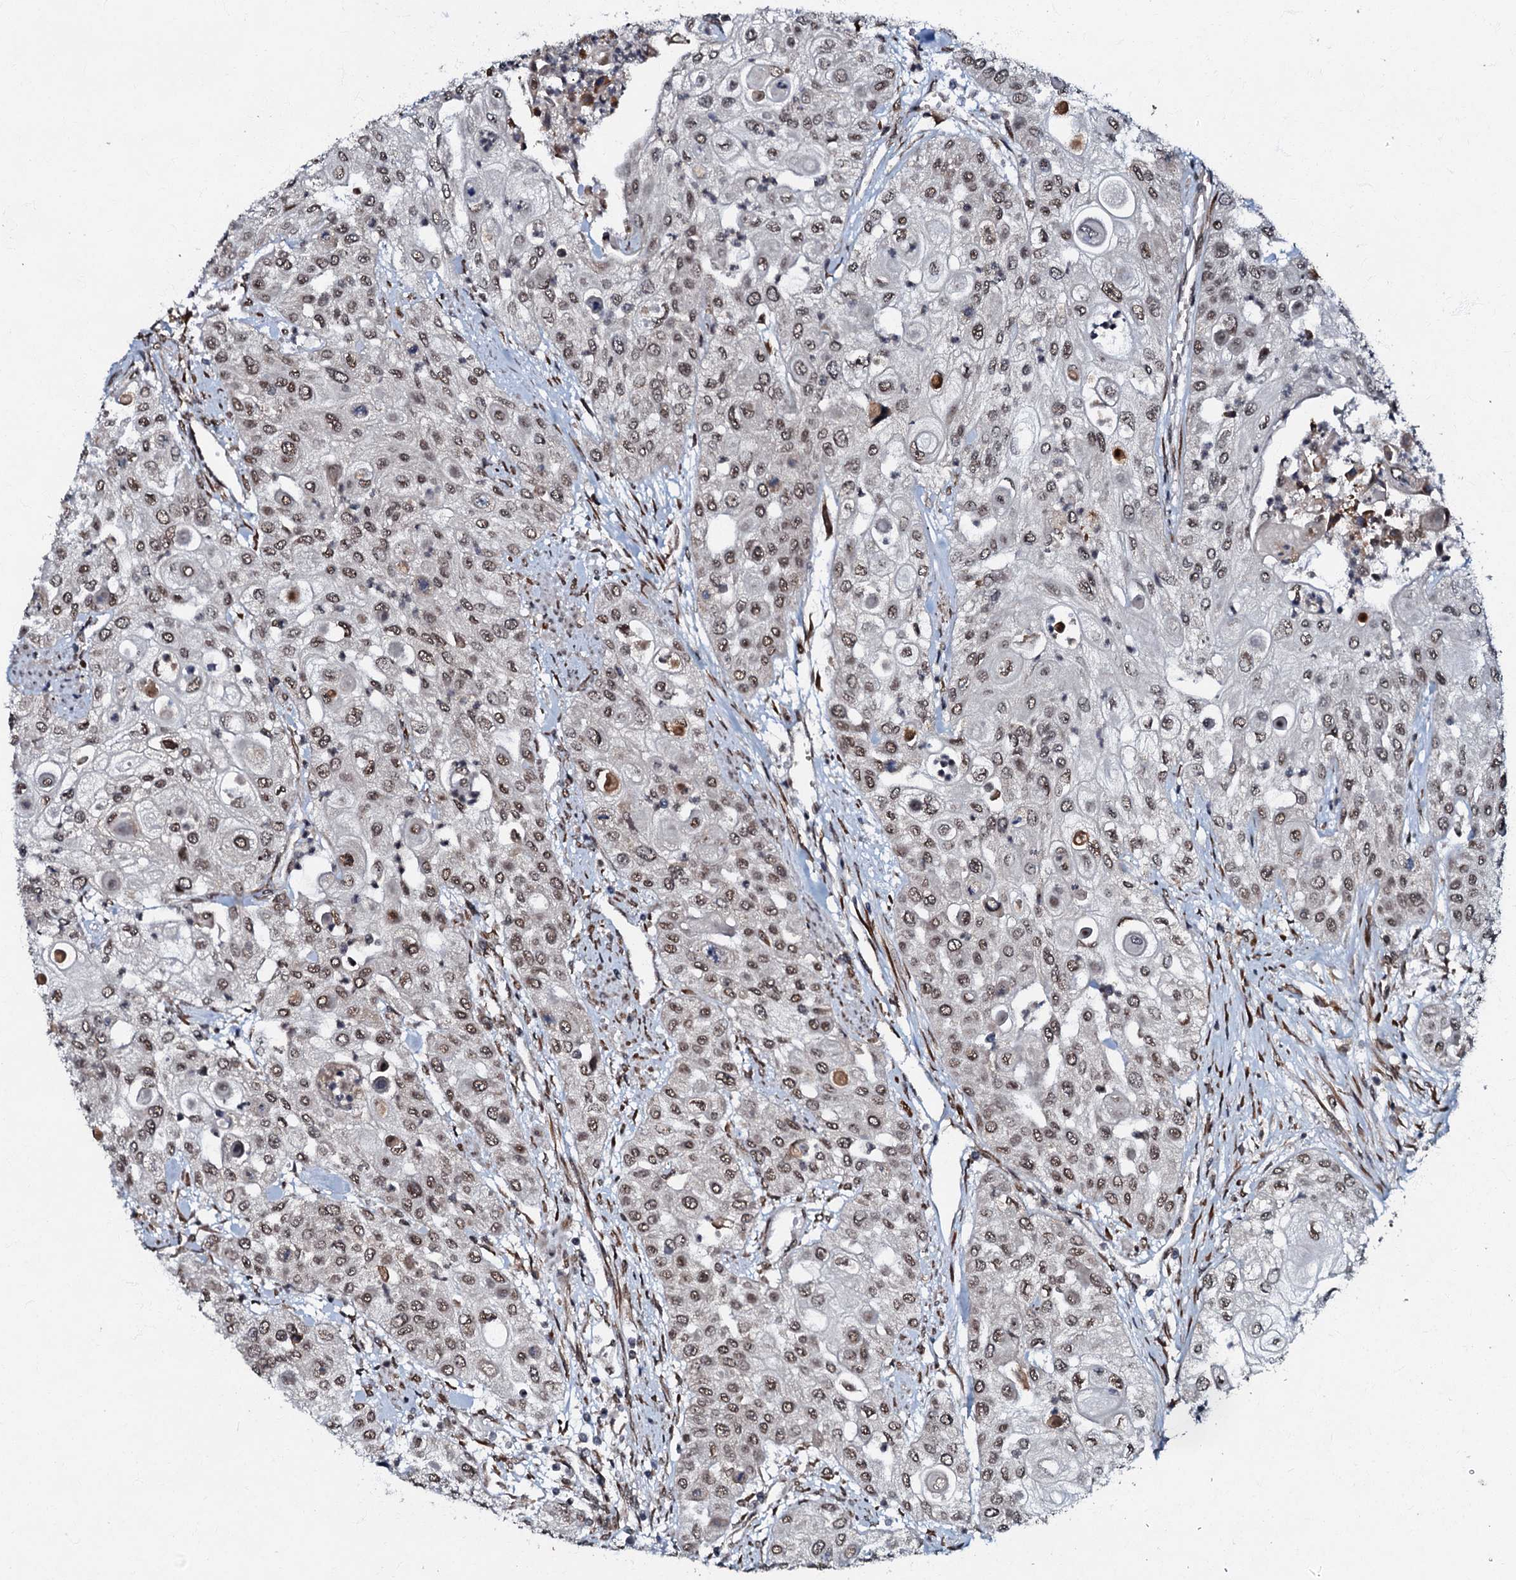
{"staining": {"intensity": "moderate", "quantity": ">75%", "location": "nuclear"}, "tissue": "urothelial cancer", "cell_type": "Tumor cells", "image_type": "cancer", "snomed": [{"axis": "morphology", "description": "Urothelial carcinoma, High grade"}, {"axis": "topography", "description": "Urinary bladder"}], "caption": "Immunohistochemical staining of urothelial carcinoma (high-grade) reveals moderate nuclear protein staining in approximately >75% of tumor cells. (DAB (3,3'-diaminobenzidine) IHC with brightfield microscopy, high magnification).", "gene": "C18orf32", "patient": {"sex": "female", "age": 79}}